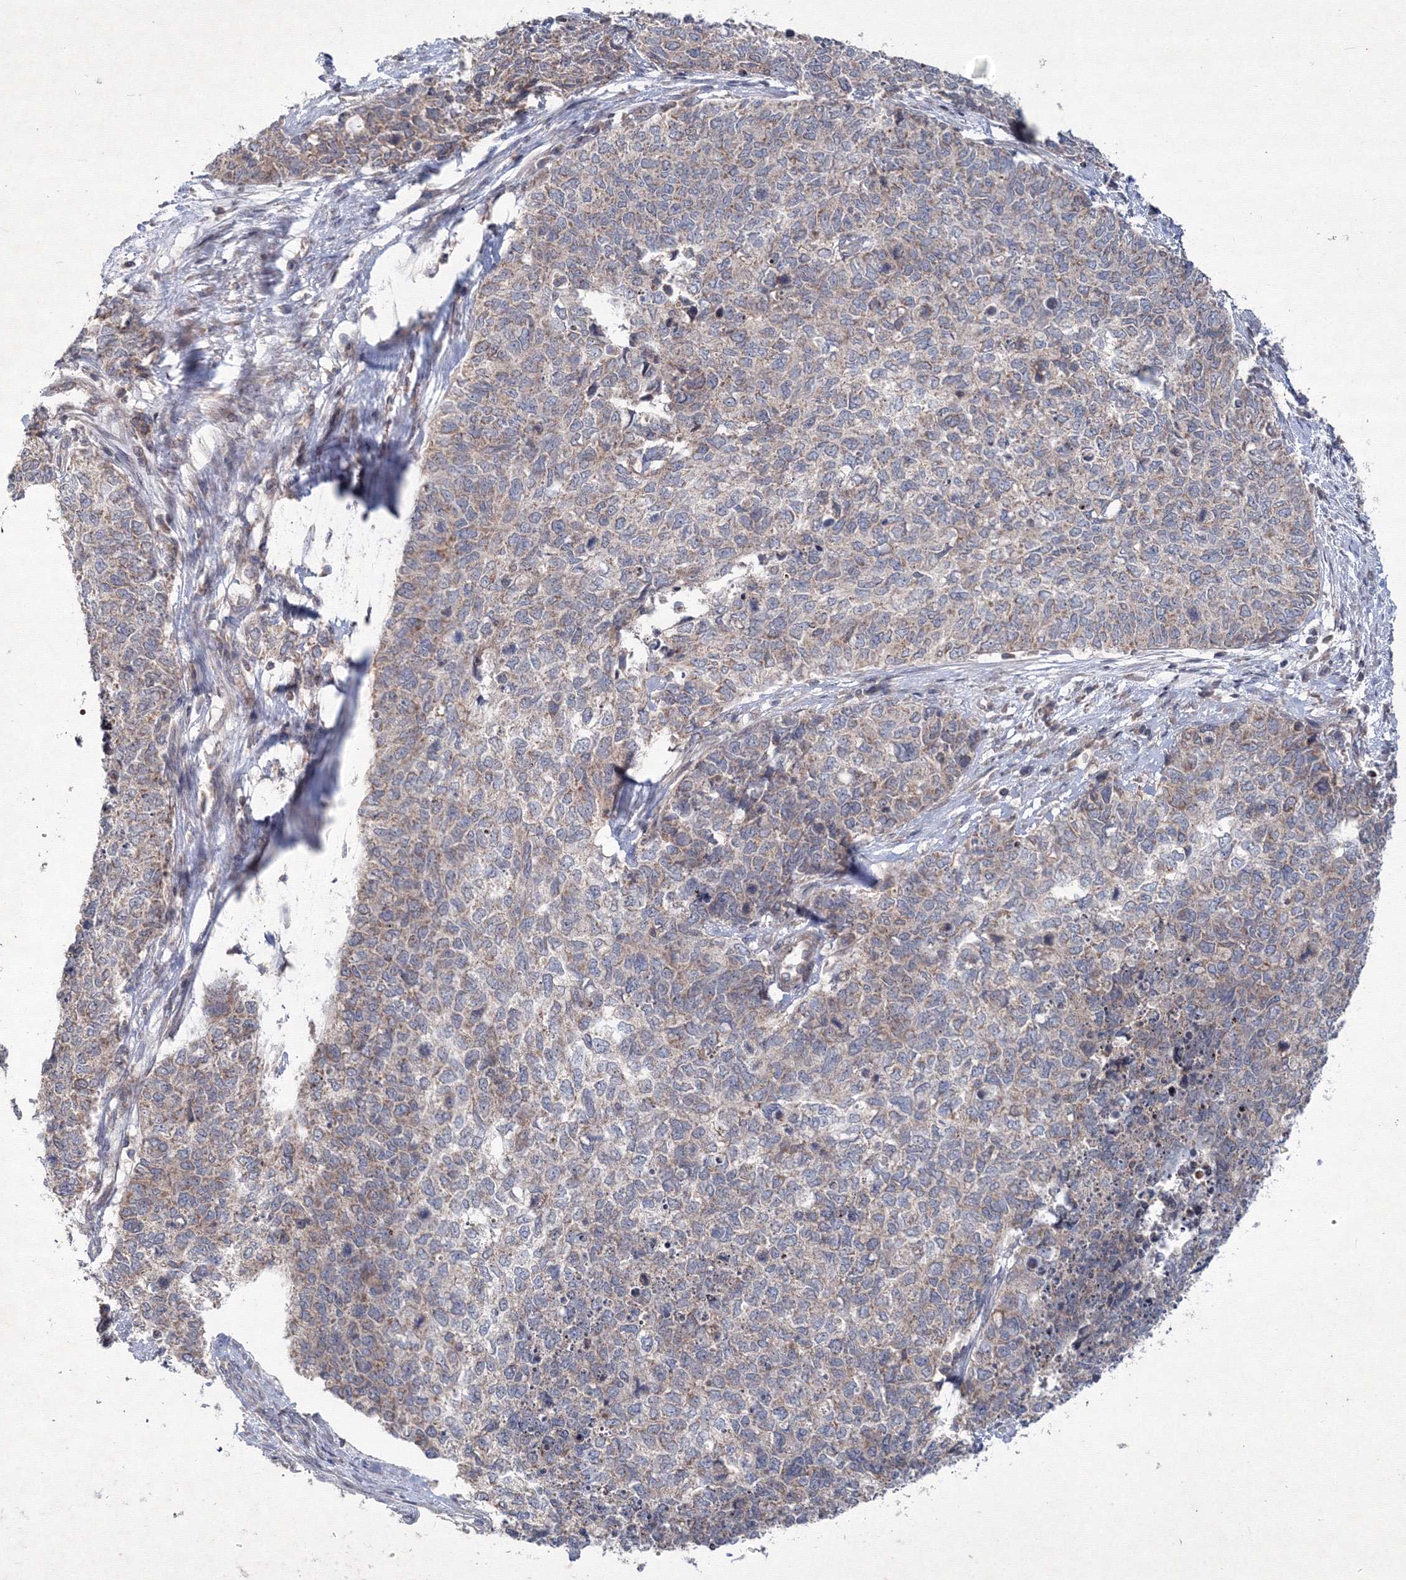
{"staining": {"intensity": "weak", "quantity": "25%-75%", "location": "cytoplasmic/membranous"}, "tissue": "cervical cancer", "cell_type": "Tumor cells", "image_type": "cancer", "snomed": [{"axis": "morphology", "description": "Squamous cell carcinoma, NOS"}, {"axis": "topography", "description": "Cervix"}], "caption": "This micrograph demonstrates cervical cancer (squamous cell carcinoma) stained with IHC to label a protein in brown. The cytoplasmic/membranous of tumor cells show weak positivity for the protein. Nuclei are counter-stained blue.", "gene": "MKRN2", "patient": {"sex": "female", "age": 63}}